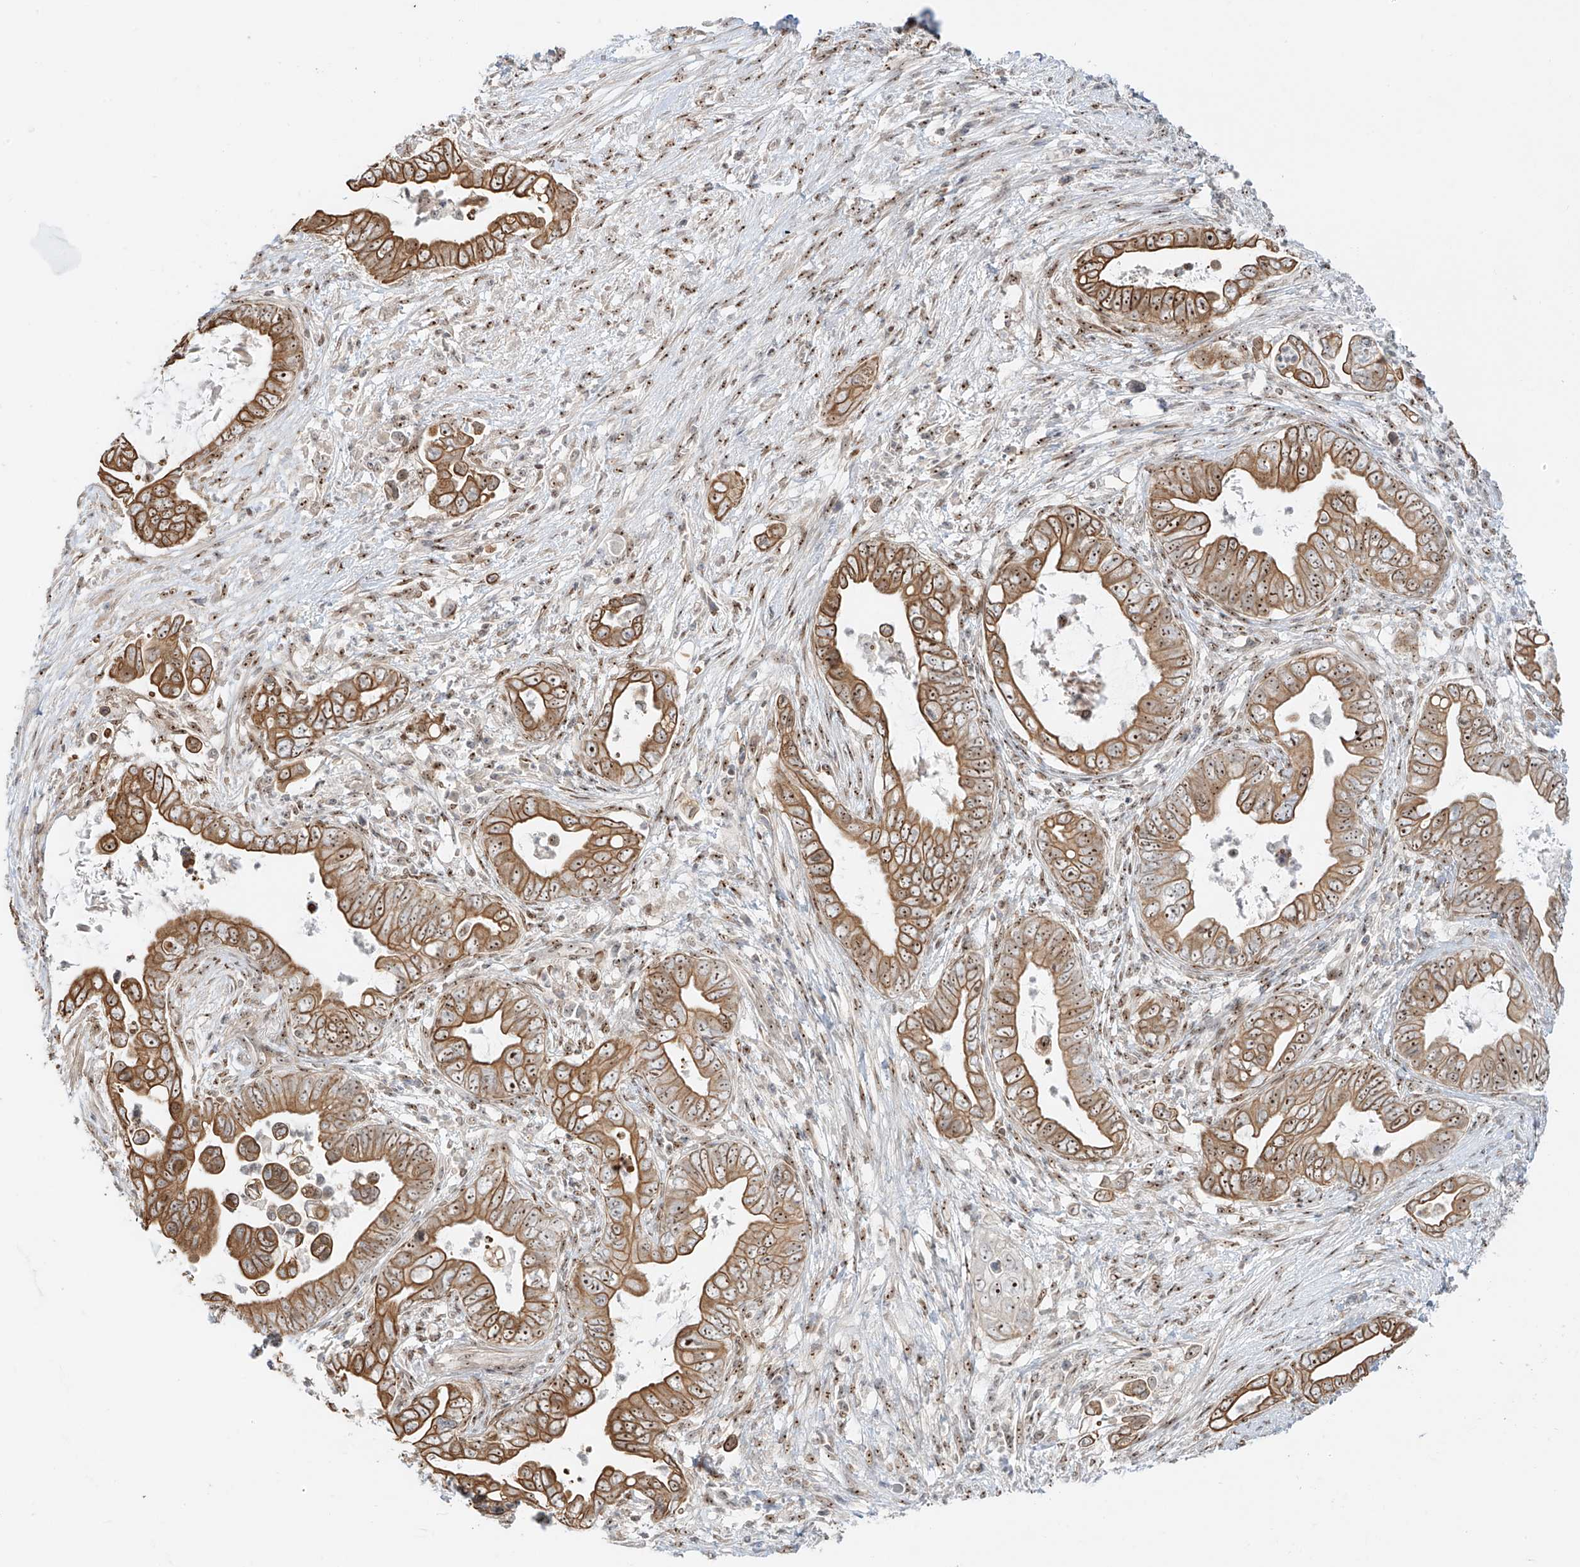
{"staining": {"intensity": "moderate", "quantity": ">75%", "location": "cytoplasmic/membranous,nuclear"}, "tissue": "pancreatic cancer", "cell_type": "Tumor cells", "image_type": "cancer", "snomed": [{"axis": "morphology", "description": "Adenocarcinoma, NOS"}, {"axis": "topography", "description": "Pancreas"}], "caption": "Immunohistochemistry (IHC) histopathology image of neoplastic tissue: adenocarcinoma (pancreatic) stained using immunohistochemistry (IHC) reveals medium levels of moderate protein expression localized specifically in the cytoplasmic/membranous and nuclear of tumor cells, appearing as a cytoplasmic/membranous and nuclear brown color.", "gene": "ZNF512", "patient": {"sex": "male", "age": 75}}